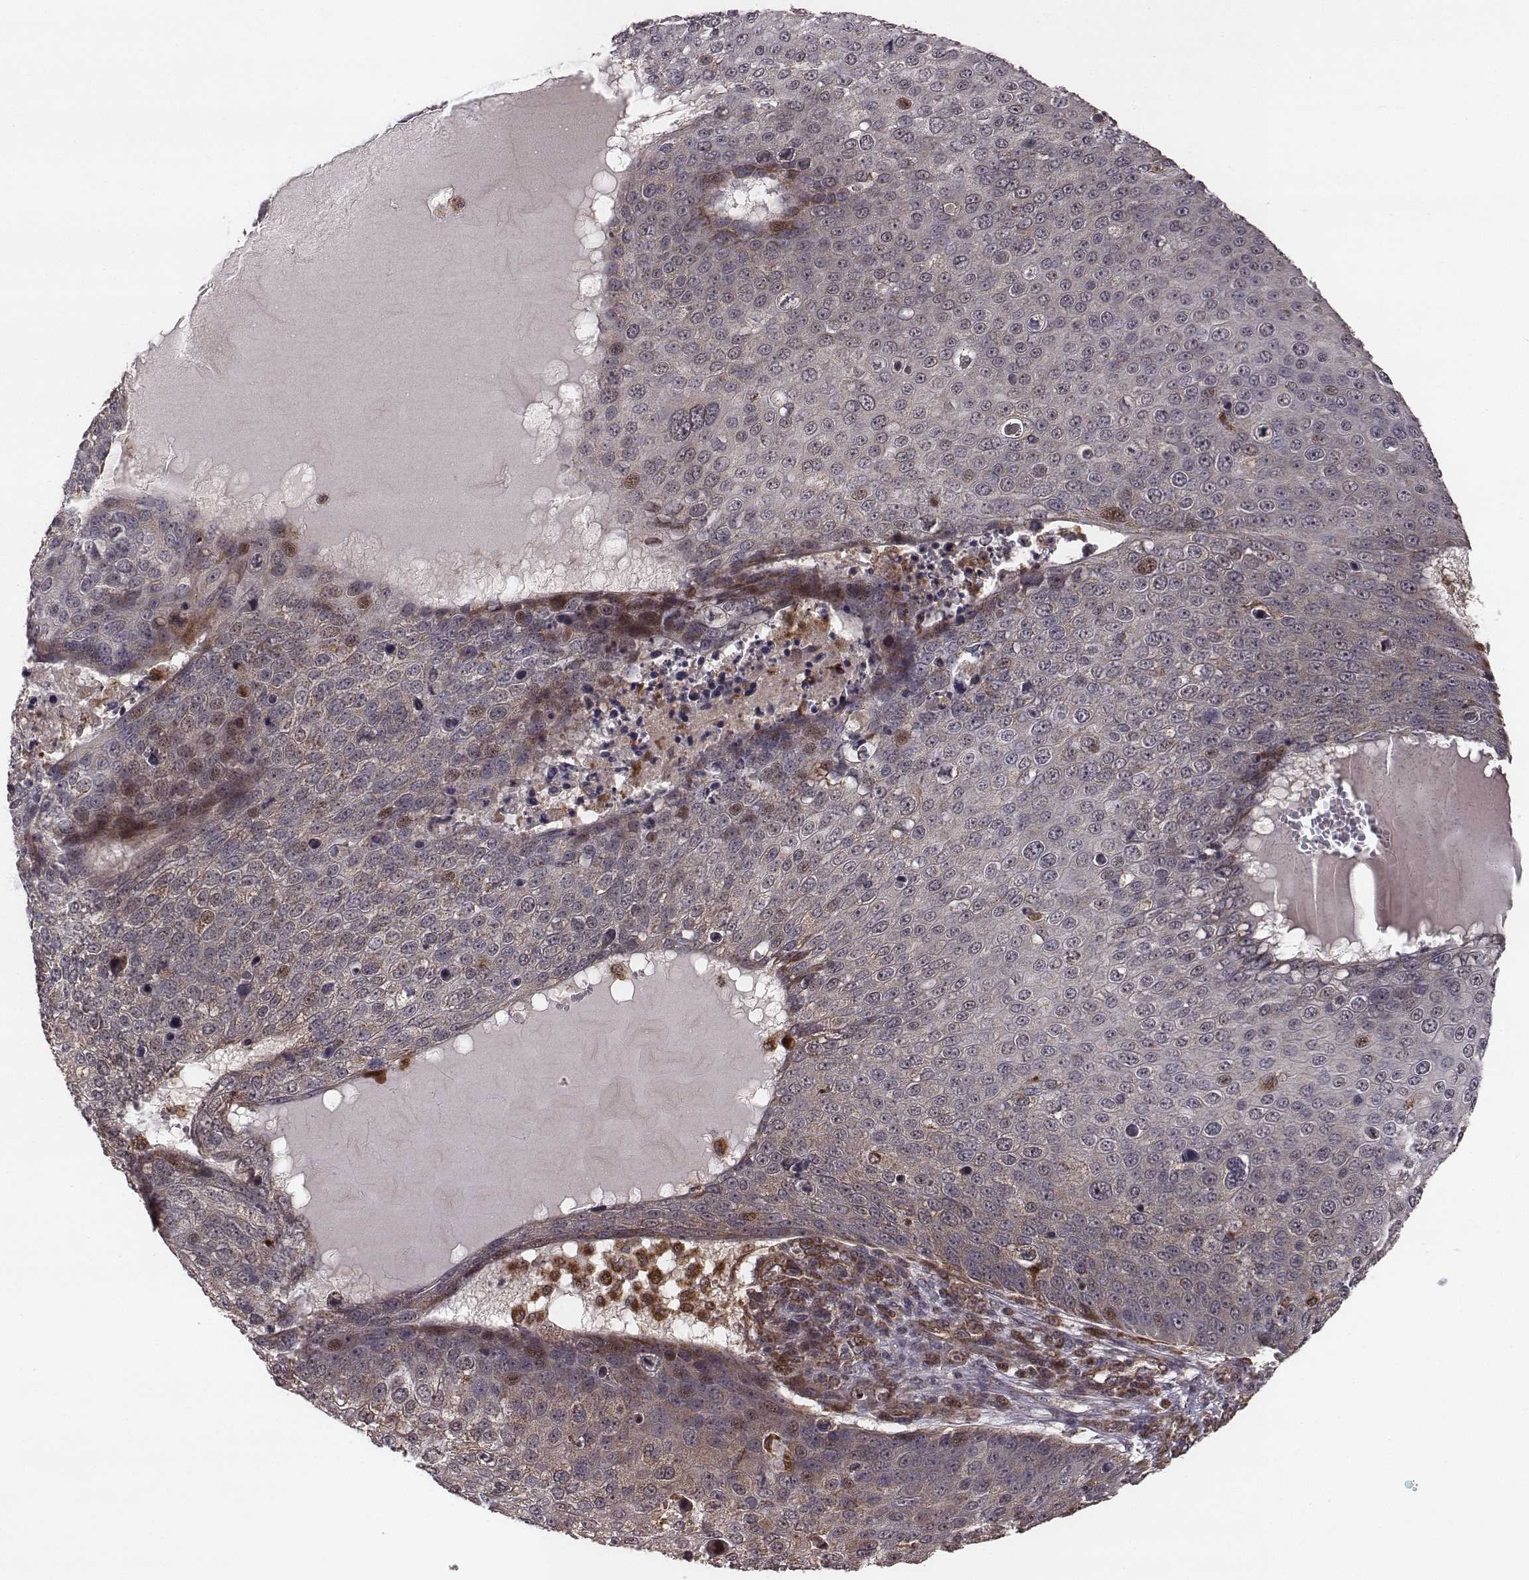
{"staining": {"intensity": "moderate", "quantity": "<25%", "location": "cytoplasmic/membranous"}, "tissue": "skin cancer", "cell_type": "Tumor cells", "image_type": "cancer", "snomed": [{"axis": "morphology", "description": "Squamous cell carcinoma, NOS"}, {"axis": "topography", "description": "Skin"}], "caption": "Immunohistochemistry of human squamous cell carcinoma (skin) exhibits low levels of moderate cytoplasmic/membranous positivity in about <25% of tumor cells.", "gene": "ZDHHC21", "patient": {"sex": "male", "age": 71}}